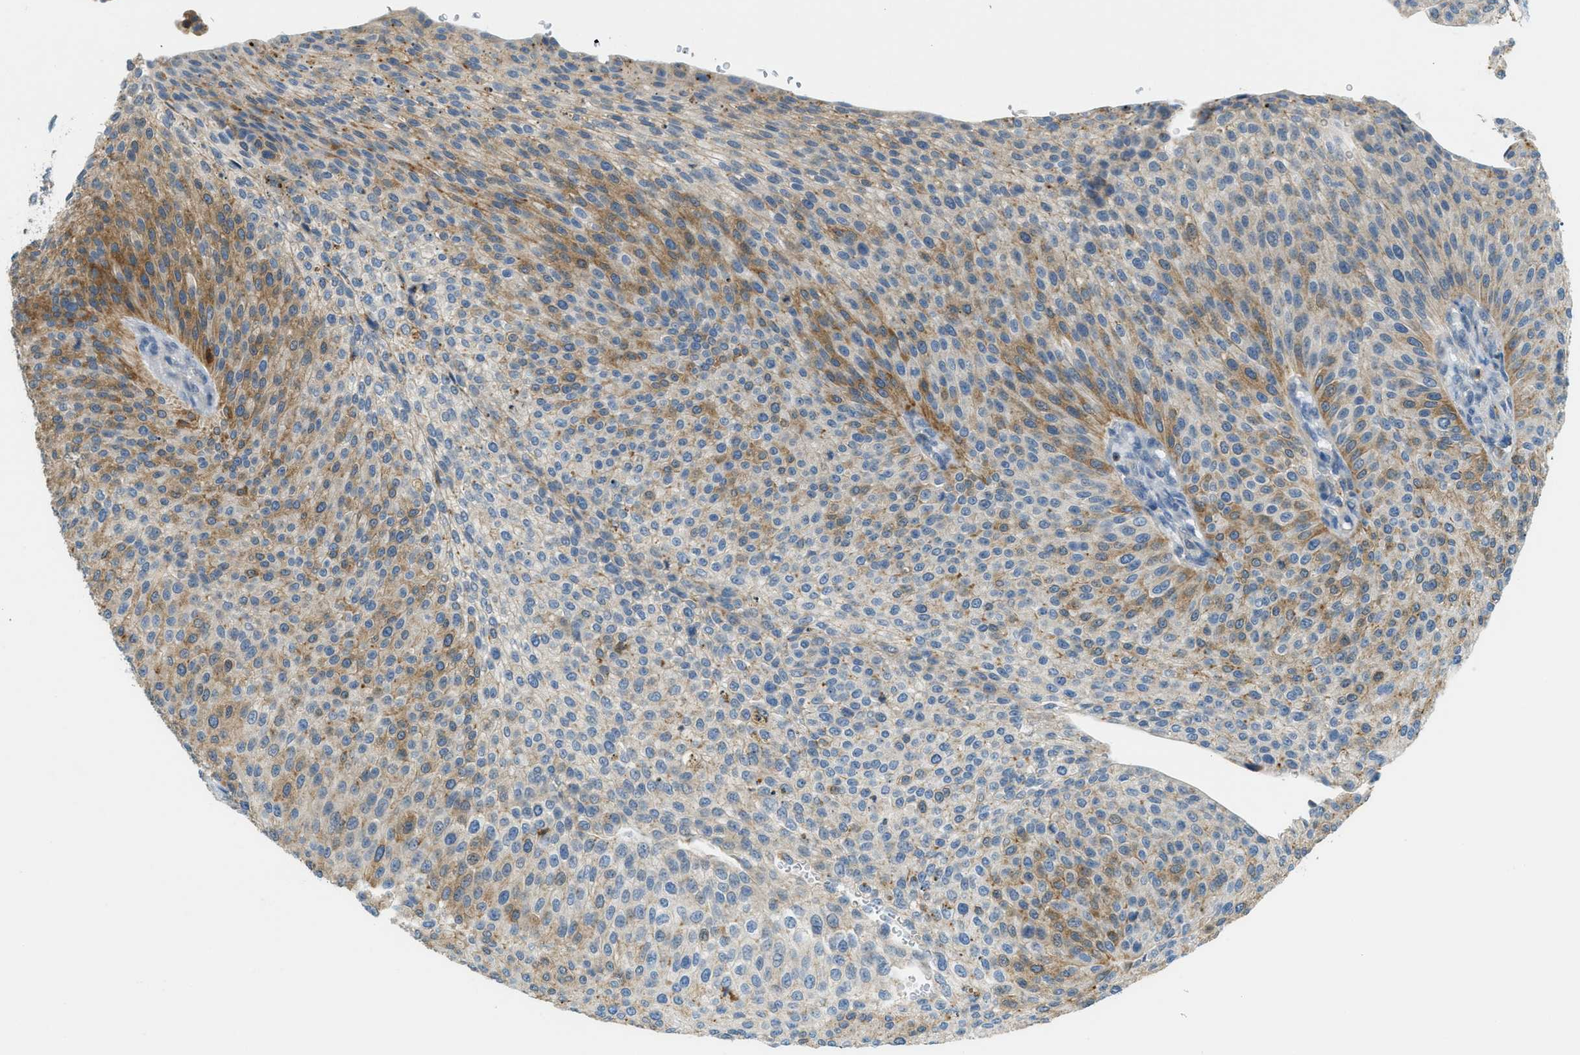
{"staining": {"intensity": "moderate", "quantity": "25%-75%", "location": "cytoplasmic/membranous"}, "tissue": "urothelial cancer", "cell_type": "Tumor cells", "image_type": "cancer", "snomed": [{"axis": "morphology", "description": "Urothelial carcinoma, Low grade"}, {"axis": "topography", "description": "Smooth muscle"}, {"axis": "topography", "description": "Urinary bladder"}], "caption": "A medium amount of moderate cytoplasmic/membranous expression is identified in about 25%-75% of tumor cells in urothelial cancer tissue. (Stains: DAB (3,3'-diaminobenzidine) in brown, nuclei in blue, Microscopy: brightfield microscopy at high magnification).", "gene": "PLBD2", "patient": {"sex": "male", "age": 60}}